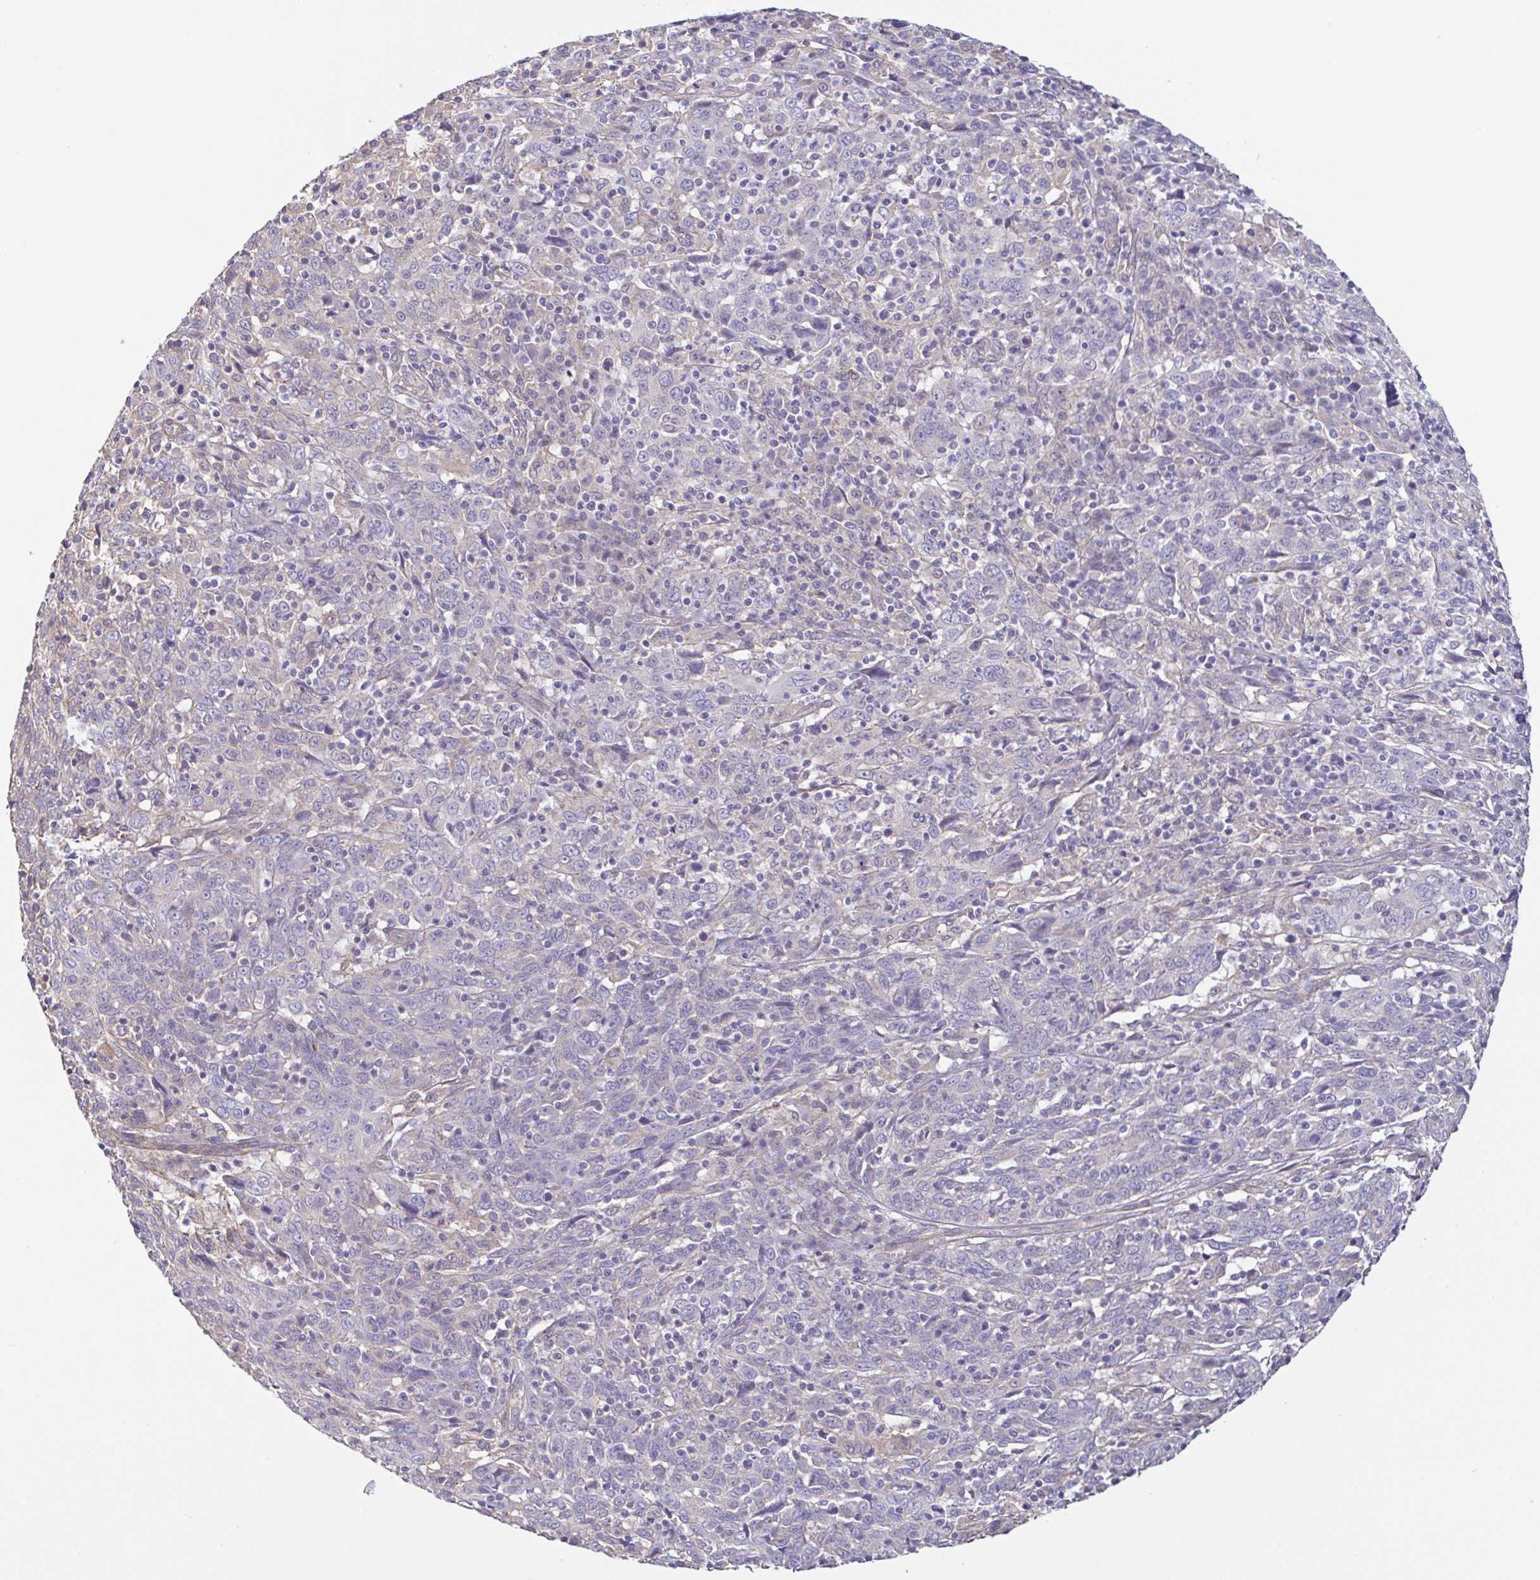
{"staining": {"intensity": "negative", "quantity": "none", "location": "none"}, "tissue": "cervical cancer", "cell_type": "Tumor cells", "image_type": "cancer", "snomed": [{"axis": "morphology", "description": "Squamous cell carcinoma, NOS"}, {"axis": "topography", "description": "Cervix"}], "caption": "This is an immunohistochemistry photomicrograph of cervical cancer (squamous cell carcinoma). There is no expression in tumor cells.", "gene": "PLCD4", "patient": {"sex": "female", "age": 46}}